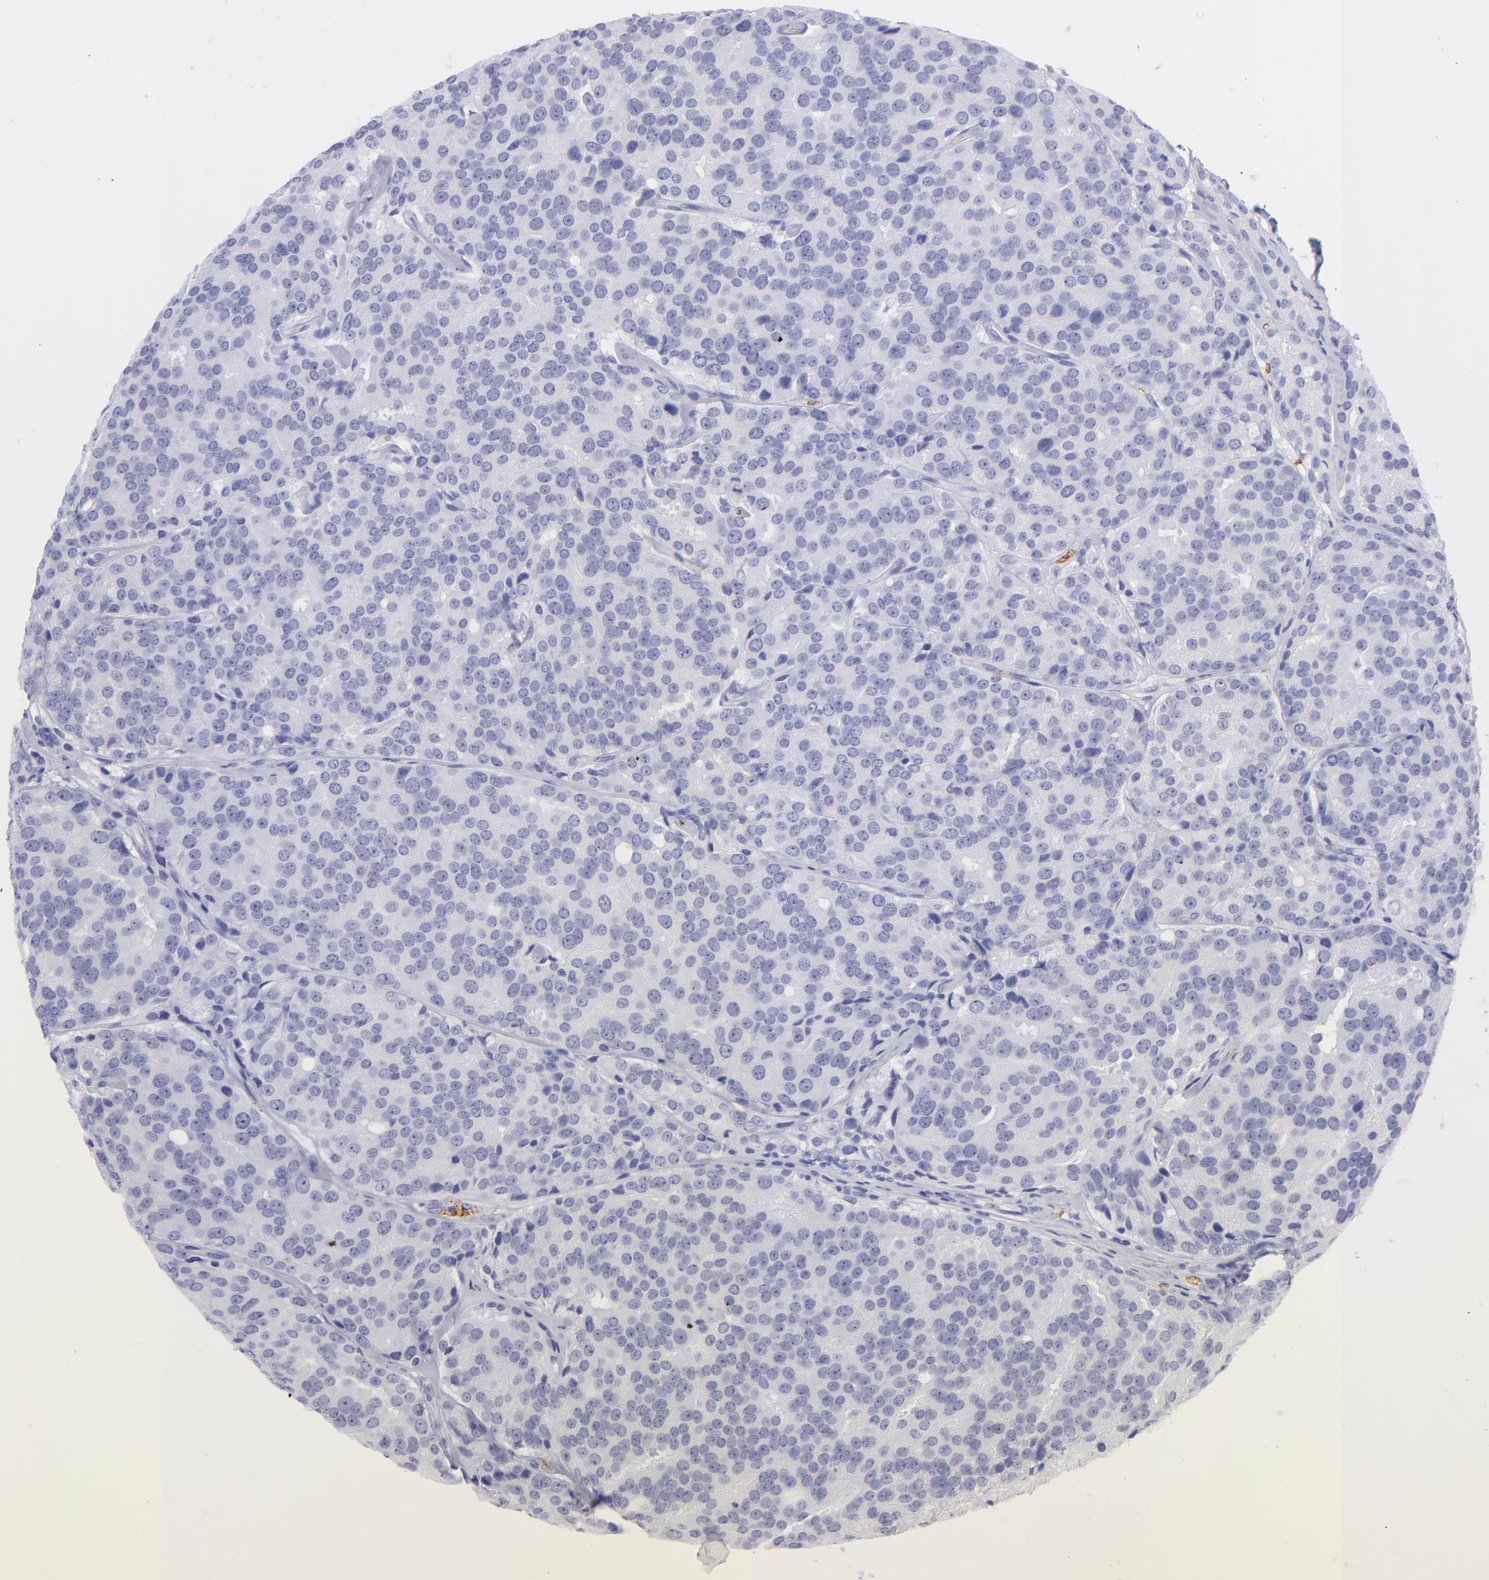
{"staining": {"intensity": "negative", "quantity": "none", "location": "none"}, "tissue": "prostate cancer", "cell_type": "Tumor cells", "image_type": "cancer", "snomed": [{"axis": "morphology", "description": "Adenocarcinoma, High grade"}, {"axis": "topography", "description": "Prostate"}], "caption": "An image of human prostate high-grade adenocarcinoma is negative for staining in tumor cells.", "gene": "GYPA", "patient": {"sex": "male", "age": 64}}